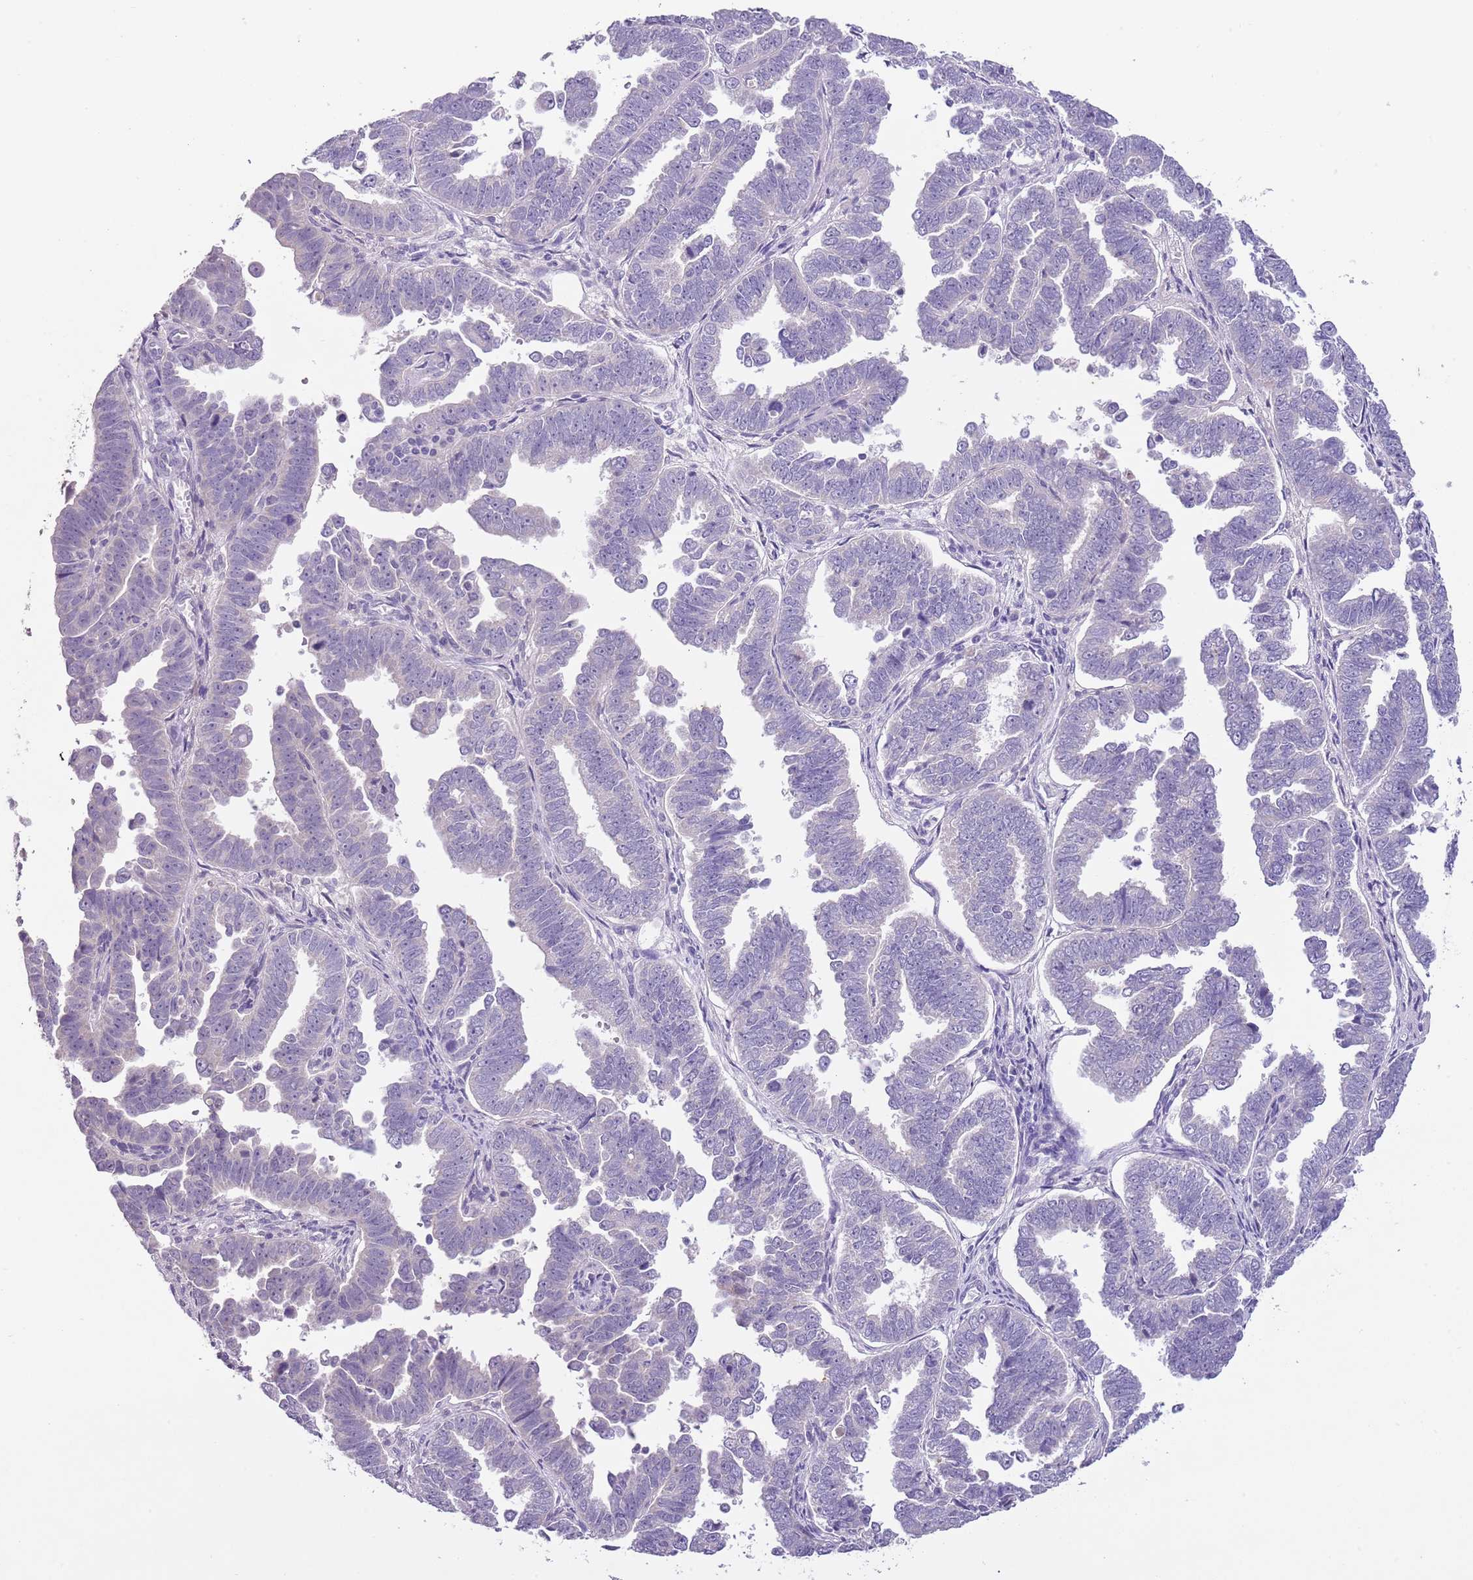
{"staining": {"intensity": "negative", "quantity": "none", "location": "none"}, "tissue": "endometrial cancer", "cell_type": "Tumor cells", "image_type": "cancer", "snomed": [{"axis": "morphology", "description": "Adenocarcinoma, NOS"}, {"axis": "topography", "description": "Endometrium"}], "caption": "Histopathology image shows no protein expression in tumor cells of endometrial adenocarcinoma tissue. (DAB (3,3'-diaminobenzidine) immunohistochemistry visualized using brightfield microscopy, high magnification).", "gene": "SLC35E3", "patient": {"sex": "female", "age": 75}}